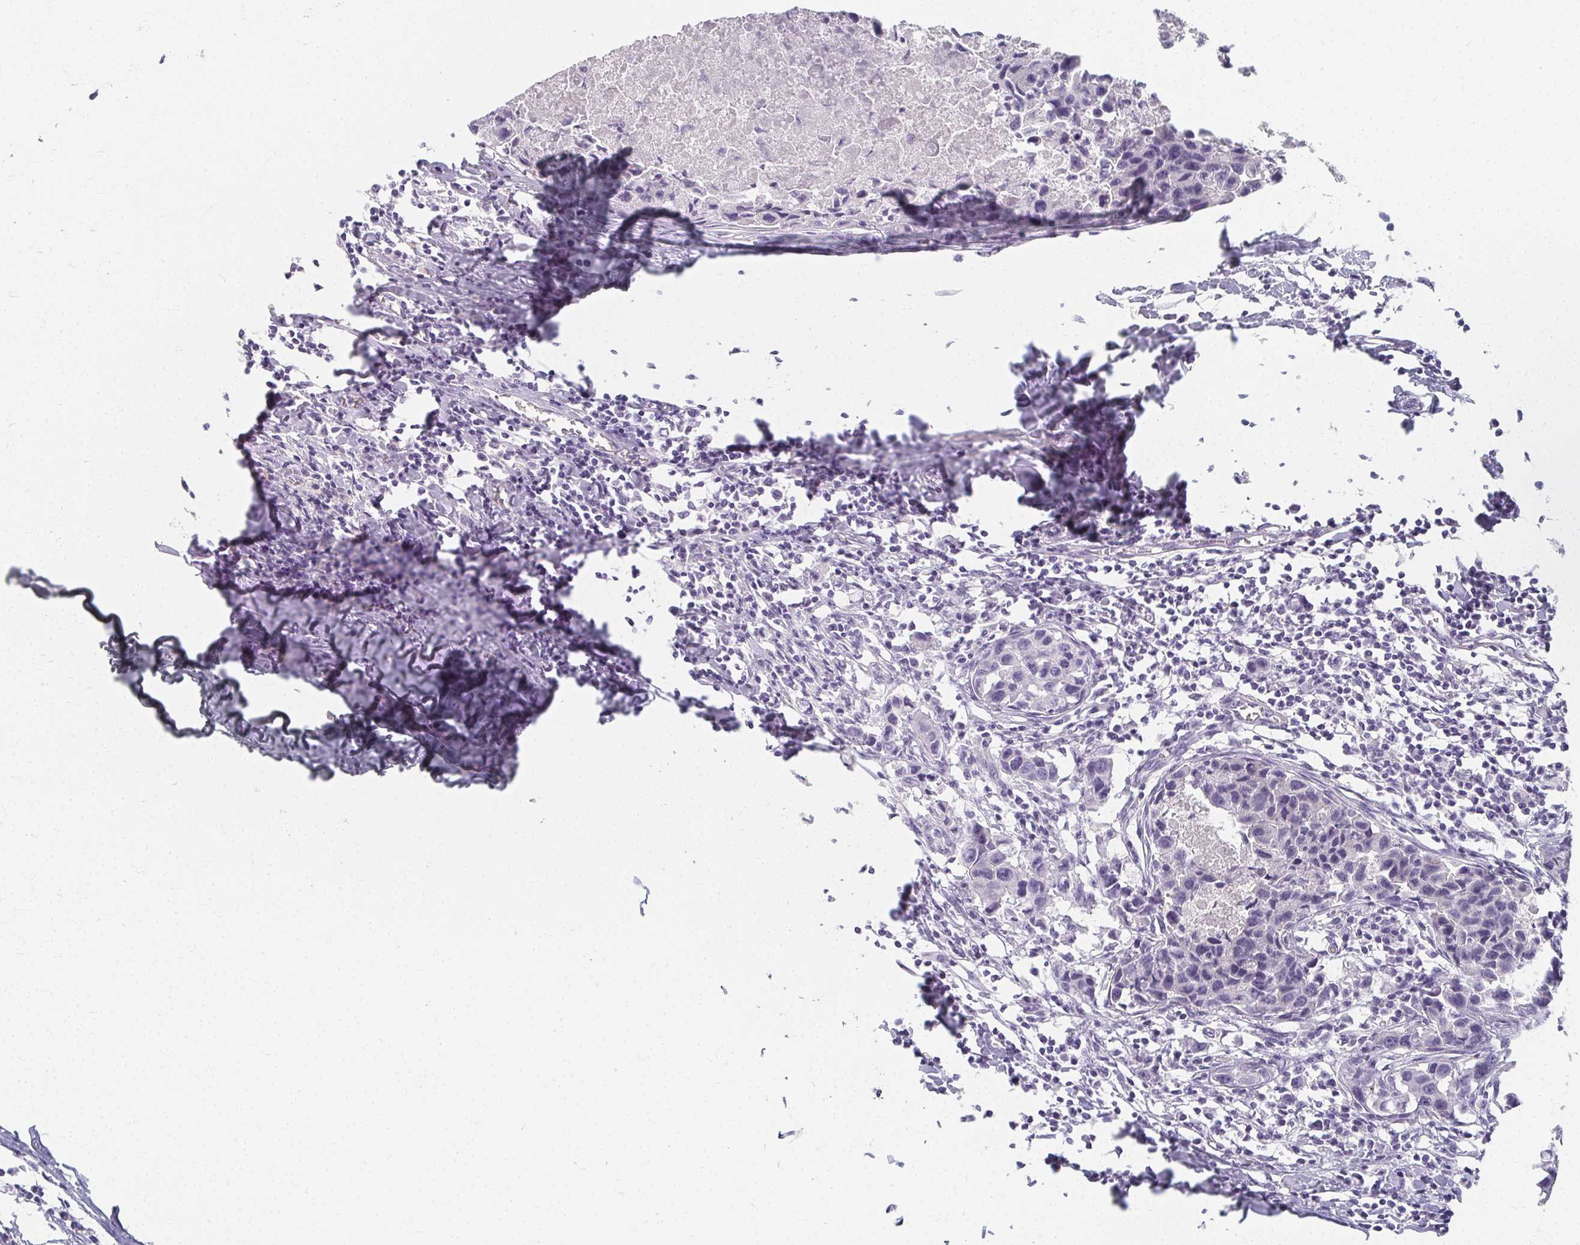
{"staining": {"intensity": "negative", "quantity": "none", "location": "none"}, "tissue": "breast cancer", "cell_type": "Tumor cells", "image_type": "cancer", "snomed": [{"axis": "morphology", "description": "Duct carcinoma"}, {"axis": "topography", "description": "Breast"}], "caption": "Immunohistochemistry (IHC) image of neoplastic tissue: human breast cancer (infiltrating ductal carcinoma) stained with DAB (3,3'-diaminobenzidine) displays no significant protein expression in tumor cells.", "gene": "CAMKV", "patient": {"sex": "female", "age": 27}}